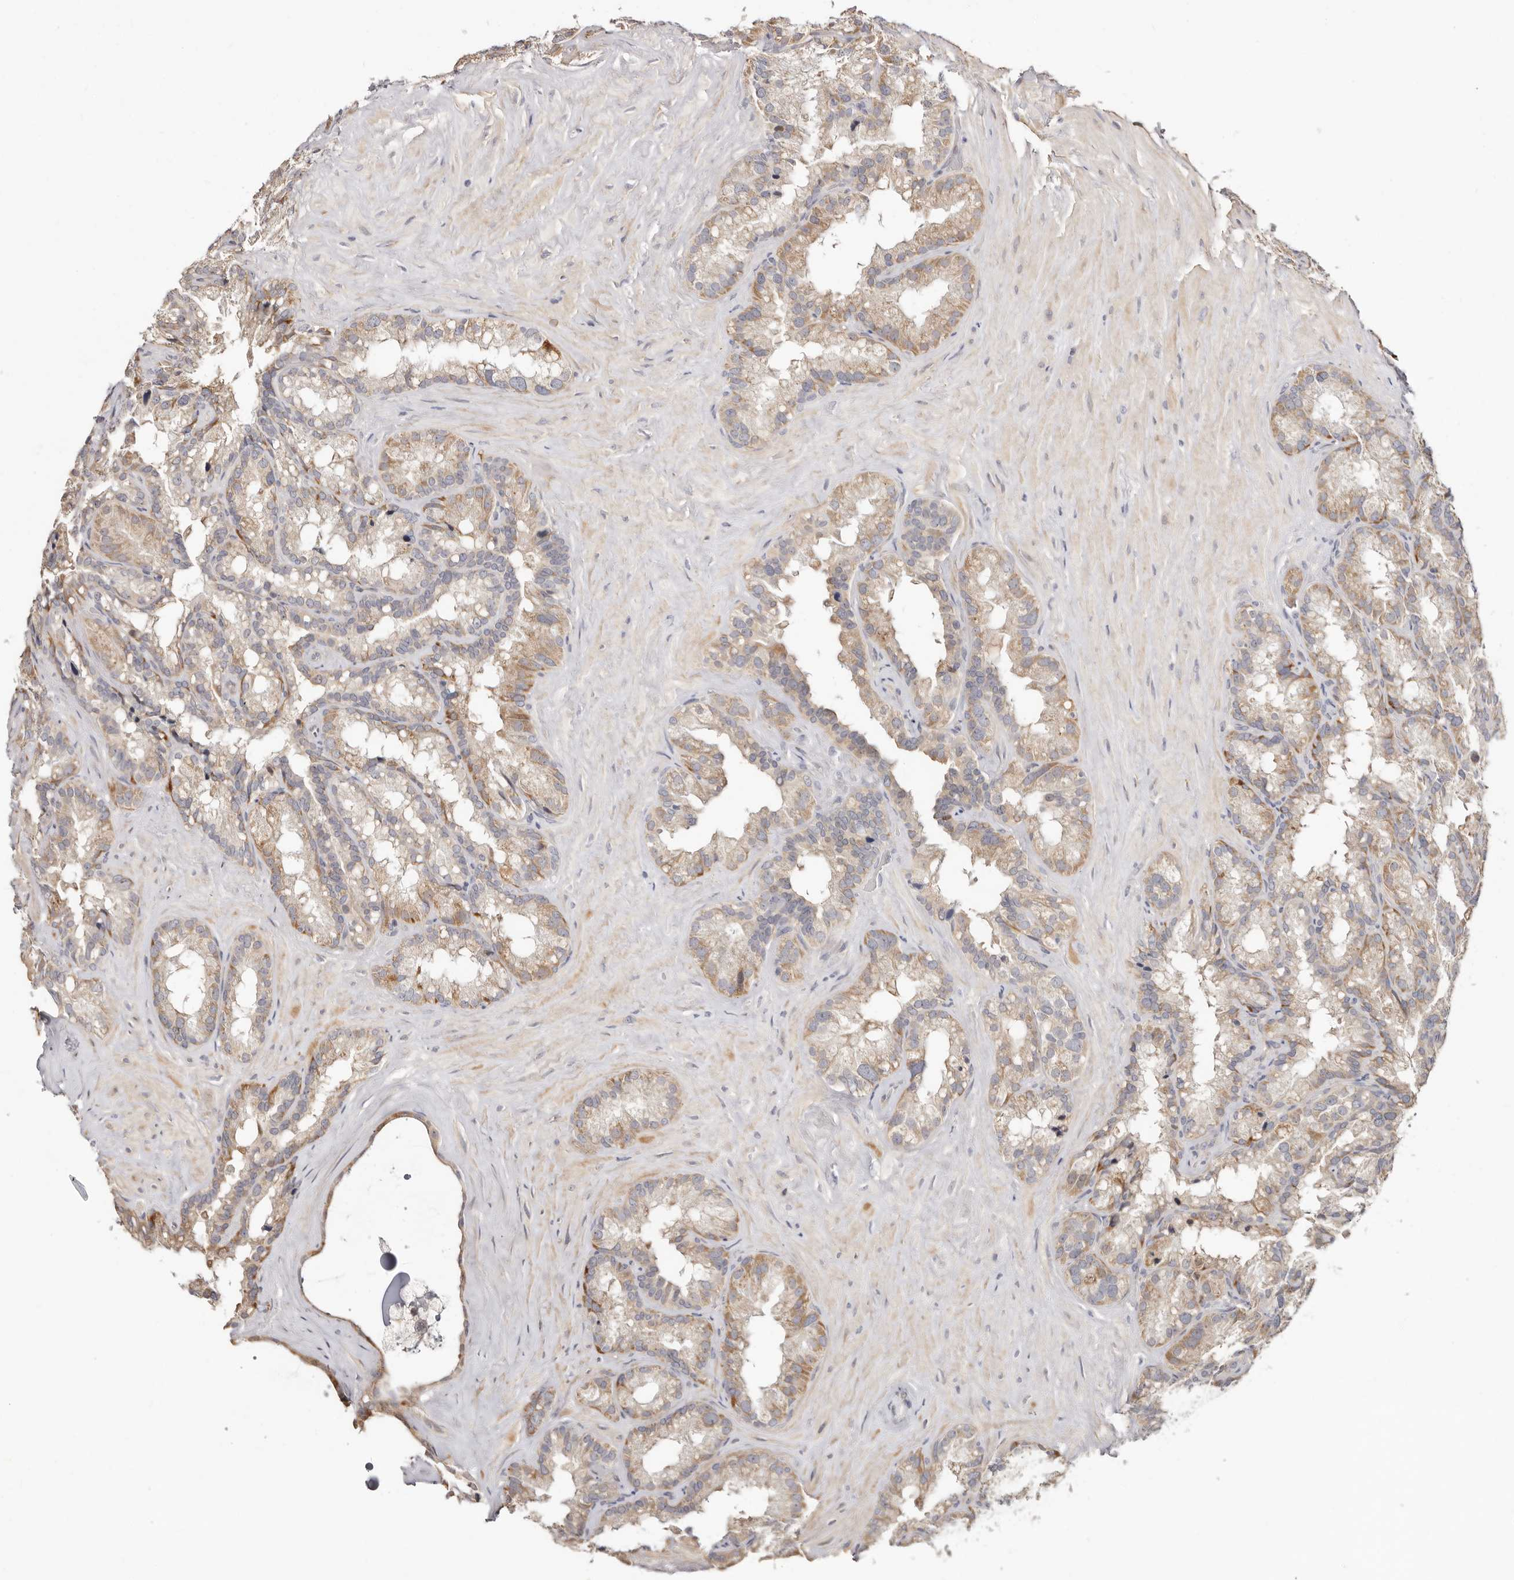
{"staining": {"intensity": "moderate", "quantity": "<25%", "location": "cytoplasmic/membranous"}, "tissue": "seminal vesicle", "cell_type": "Glandular cells", "image_type": "normal", "snomed": [{"axis": "morphology", "description": "Normal tissue, NOS"}, {"axis": "topography", "description": "Prostate"}, {"axis": "topography", "description": "Seminal veicle"}], "caption": "Protein staining displays moderate cytoplasmic/membranous positivity in about <25% of glandular cells in benign seminal vesicle.", "gene": "BCL2L15", "patient": {"sex": "male", "age": 68}}